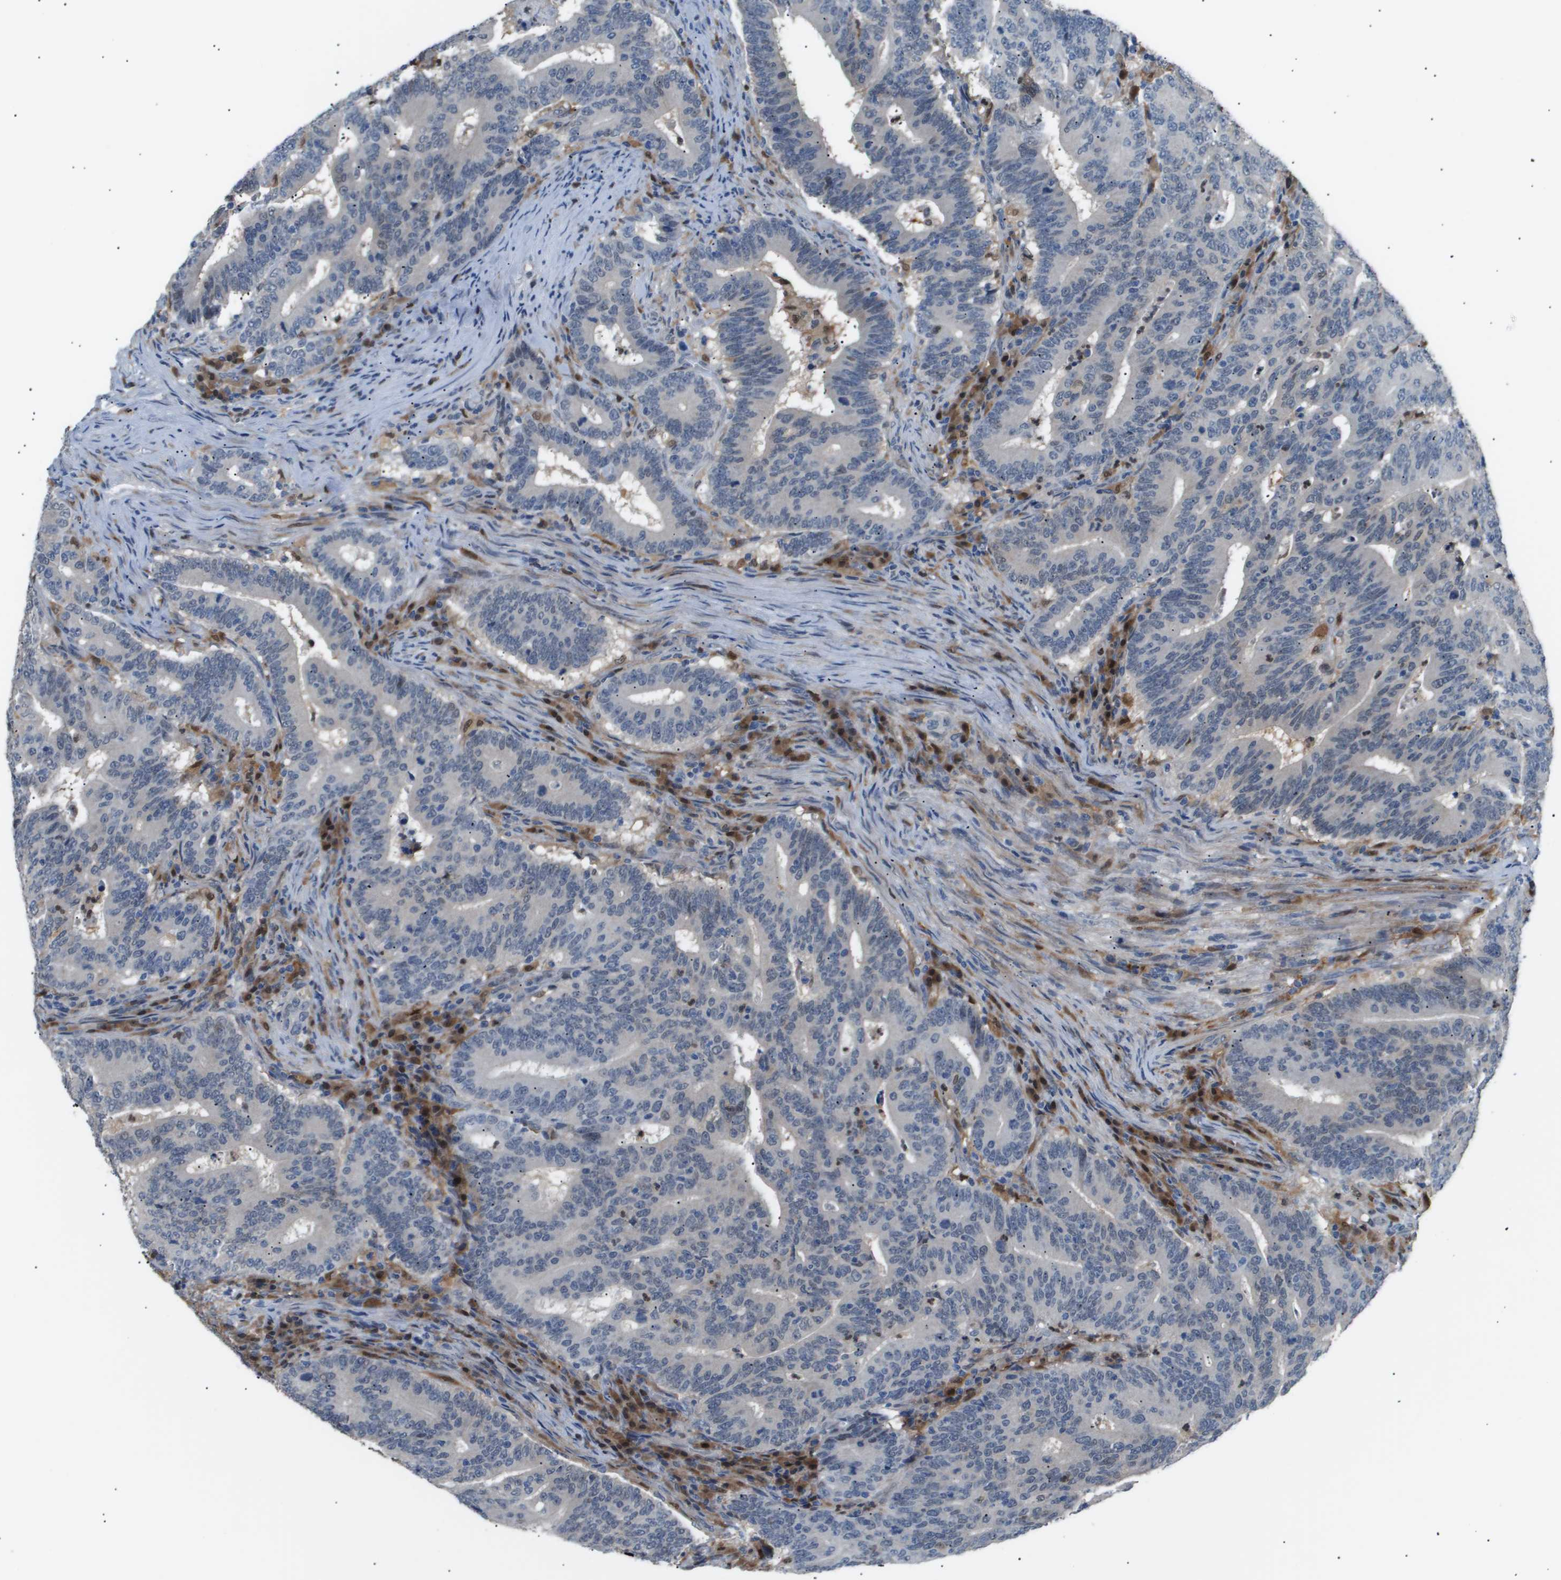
{"staining": {"intensity": "weak", "quantity": "<25%", "location": "cytoplasmic/membranous,nuclear"}, "tissue": "colorectal cancer", "cell_type": "Tumor cells", "image_type": "cancer", "snomed": [{"axis": "morphology", "description": "Adenocarcinoma, NOS"}, {"axis": "topography", "description": "Colon"}], "caption": "The image reveals no staining of tumor cells in colorectal cancer (adenocarcinoma).", "gene": "AKR1A1", "patient": {"sex": "female", "age": 66}}